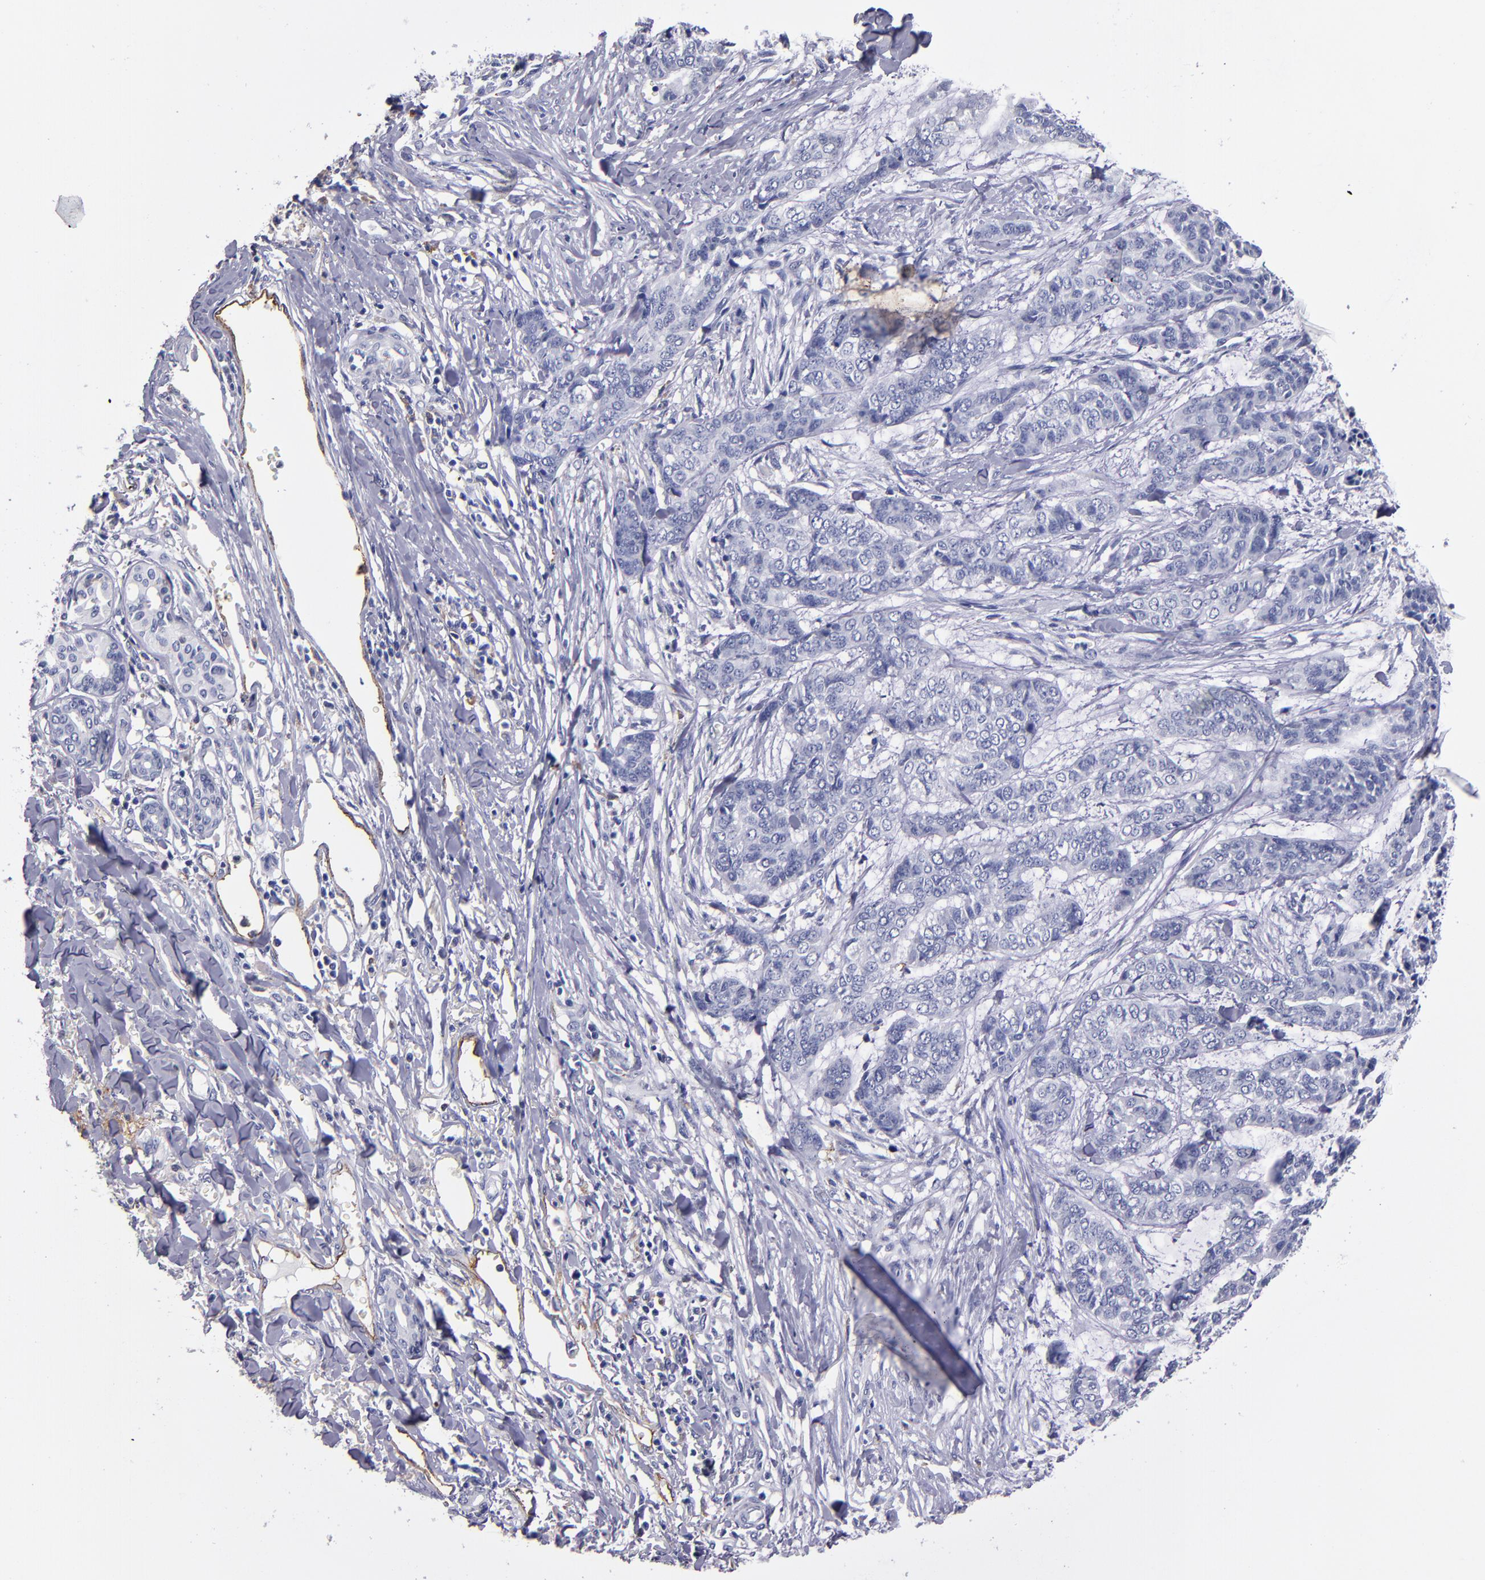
{"staining": {"intensity": "negative", "quantity": "none", "location": "none"}, "tissue": "skin cancer", "cell_type": "Tumor cells", "image_type": "cancer", "snomed": [{"axis": "morphology", "description": "Basal cell carcinoma"}, {"axis": "topography", "description": "Skin"}], "caption": "Basal cell carcinoma (skin) was stained to show a protein in brown. There is no significant positivity in tumor cells. The staining is performed using DAB (3,3'-diaminobenzidine) brown chromogen with nuclei counter-stained in using hematoxylin.", "gene": "SELP", "patient": {"sex": "female", "age": 64}}